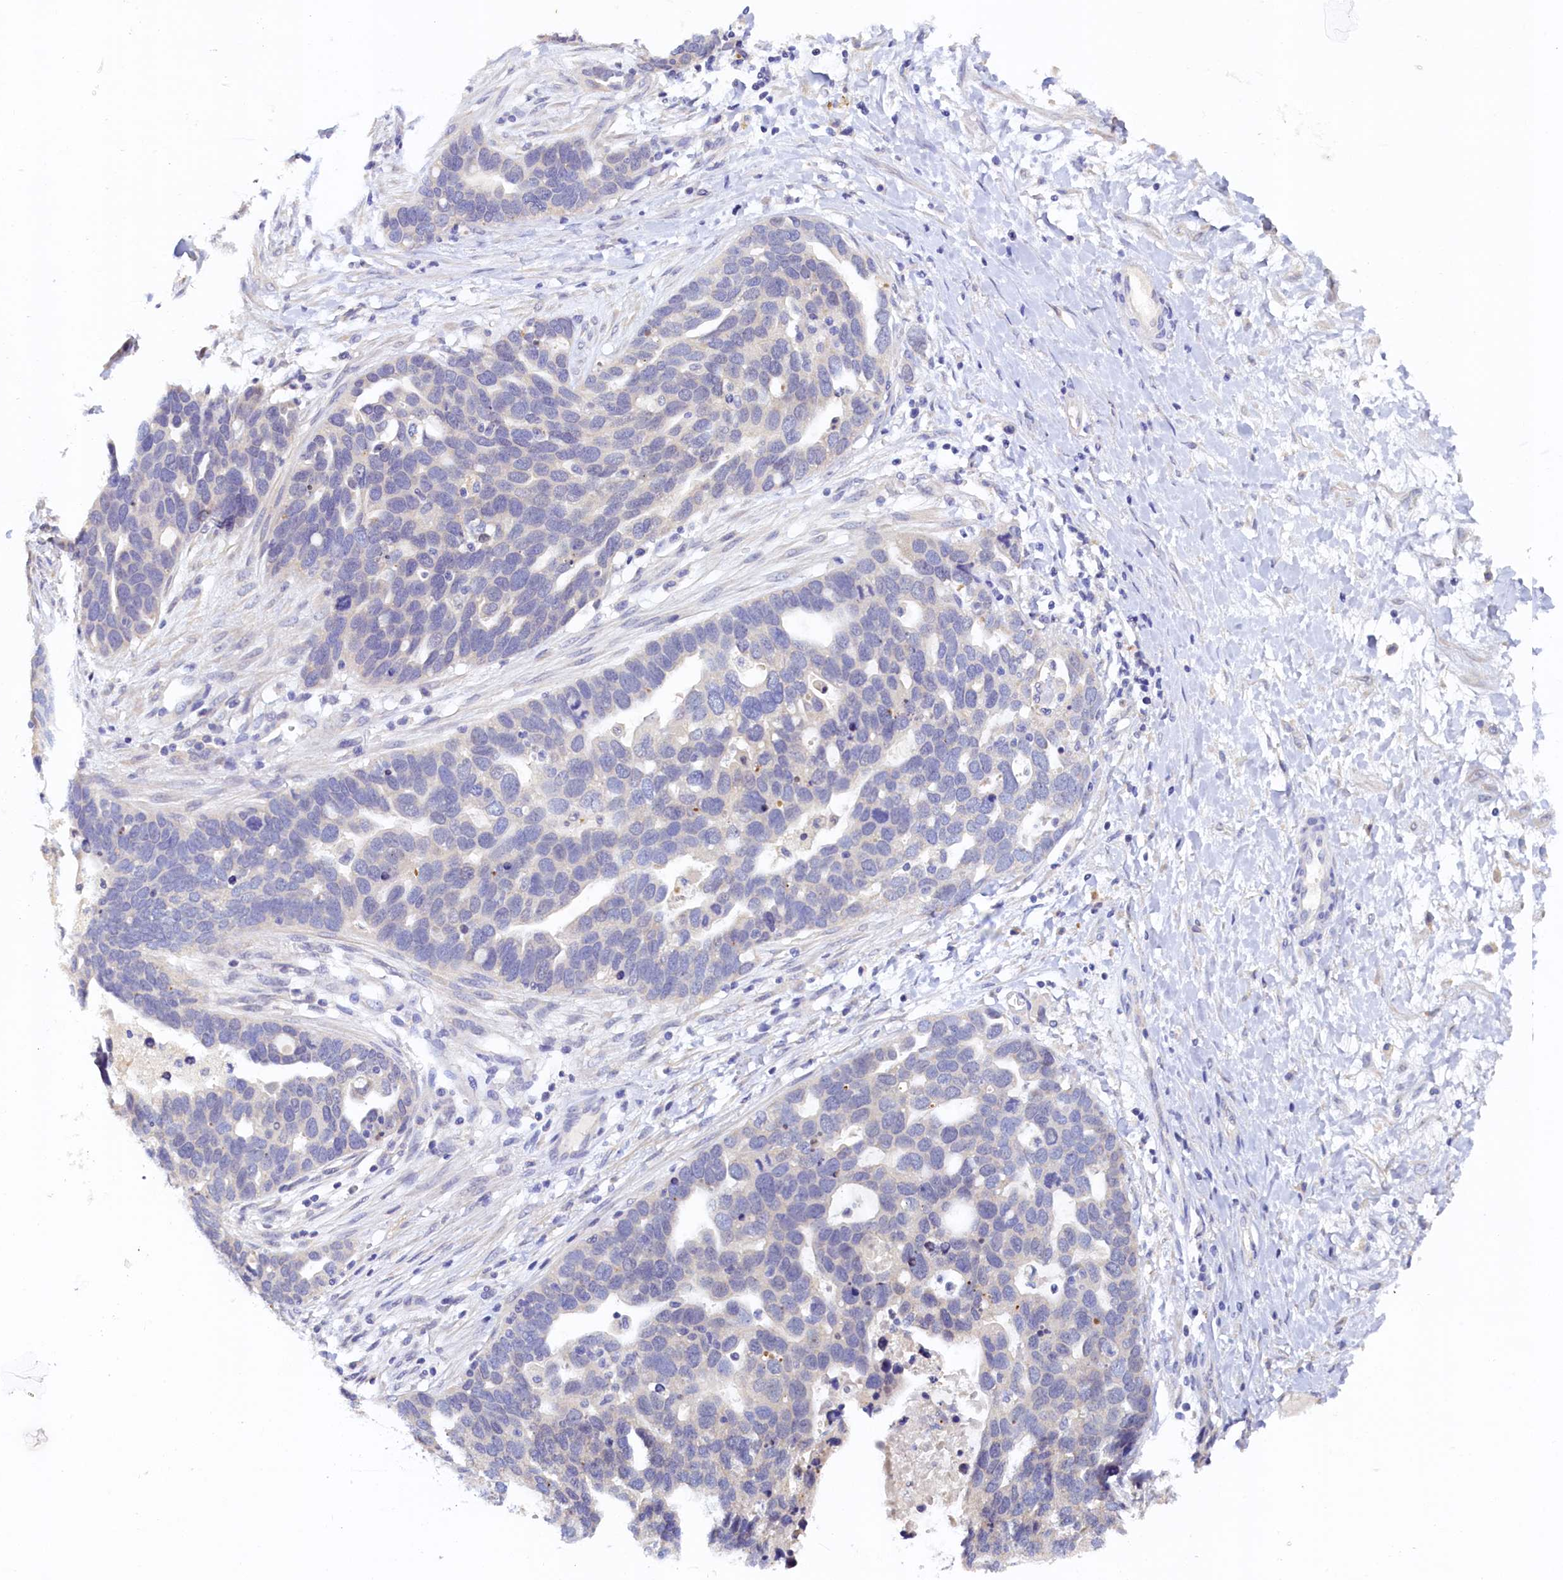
{"staining": {"intensity": "weak", "quantity": "<25%", "location": "cytoplasmic/membranous"}, "tissue": "ovarian cancer", "cell_type": "Tumor cells", "image_type": "cancer", "snomed": [{"axis": "morphology", "description": "Cystadenocarcinoma, serous, NOS"}, {"axis": "topography", "description": "Ovary"}], "caption": "Immunohistochemistry image of ovarian cancer (serous cystadenocarcinoma) stained for a protein (brown), which shows no positivity in tumor cells.", "gene": "DTD1", "patient": {"sex": "female", "age": 54}}